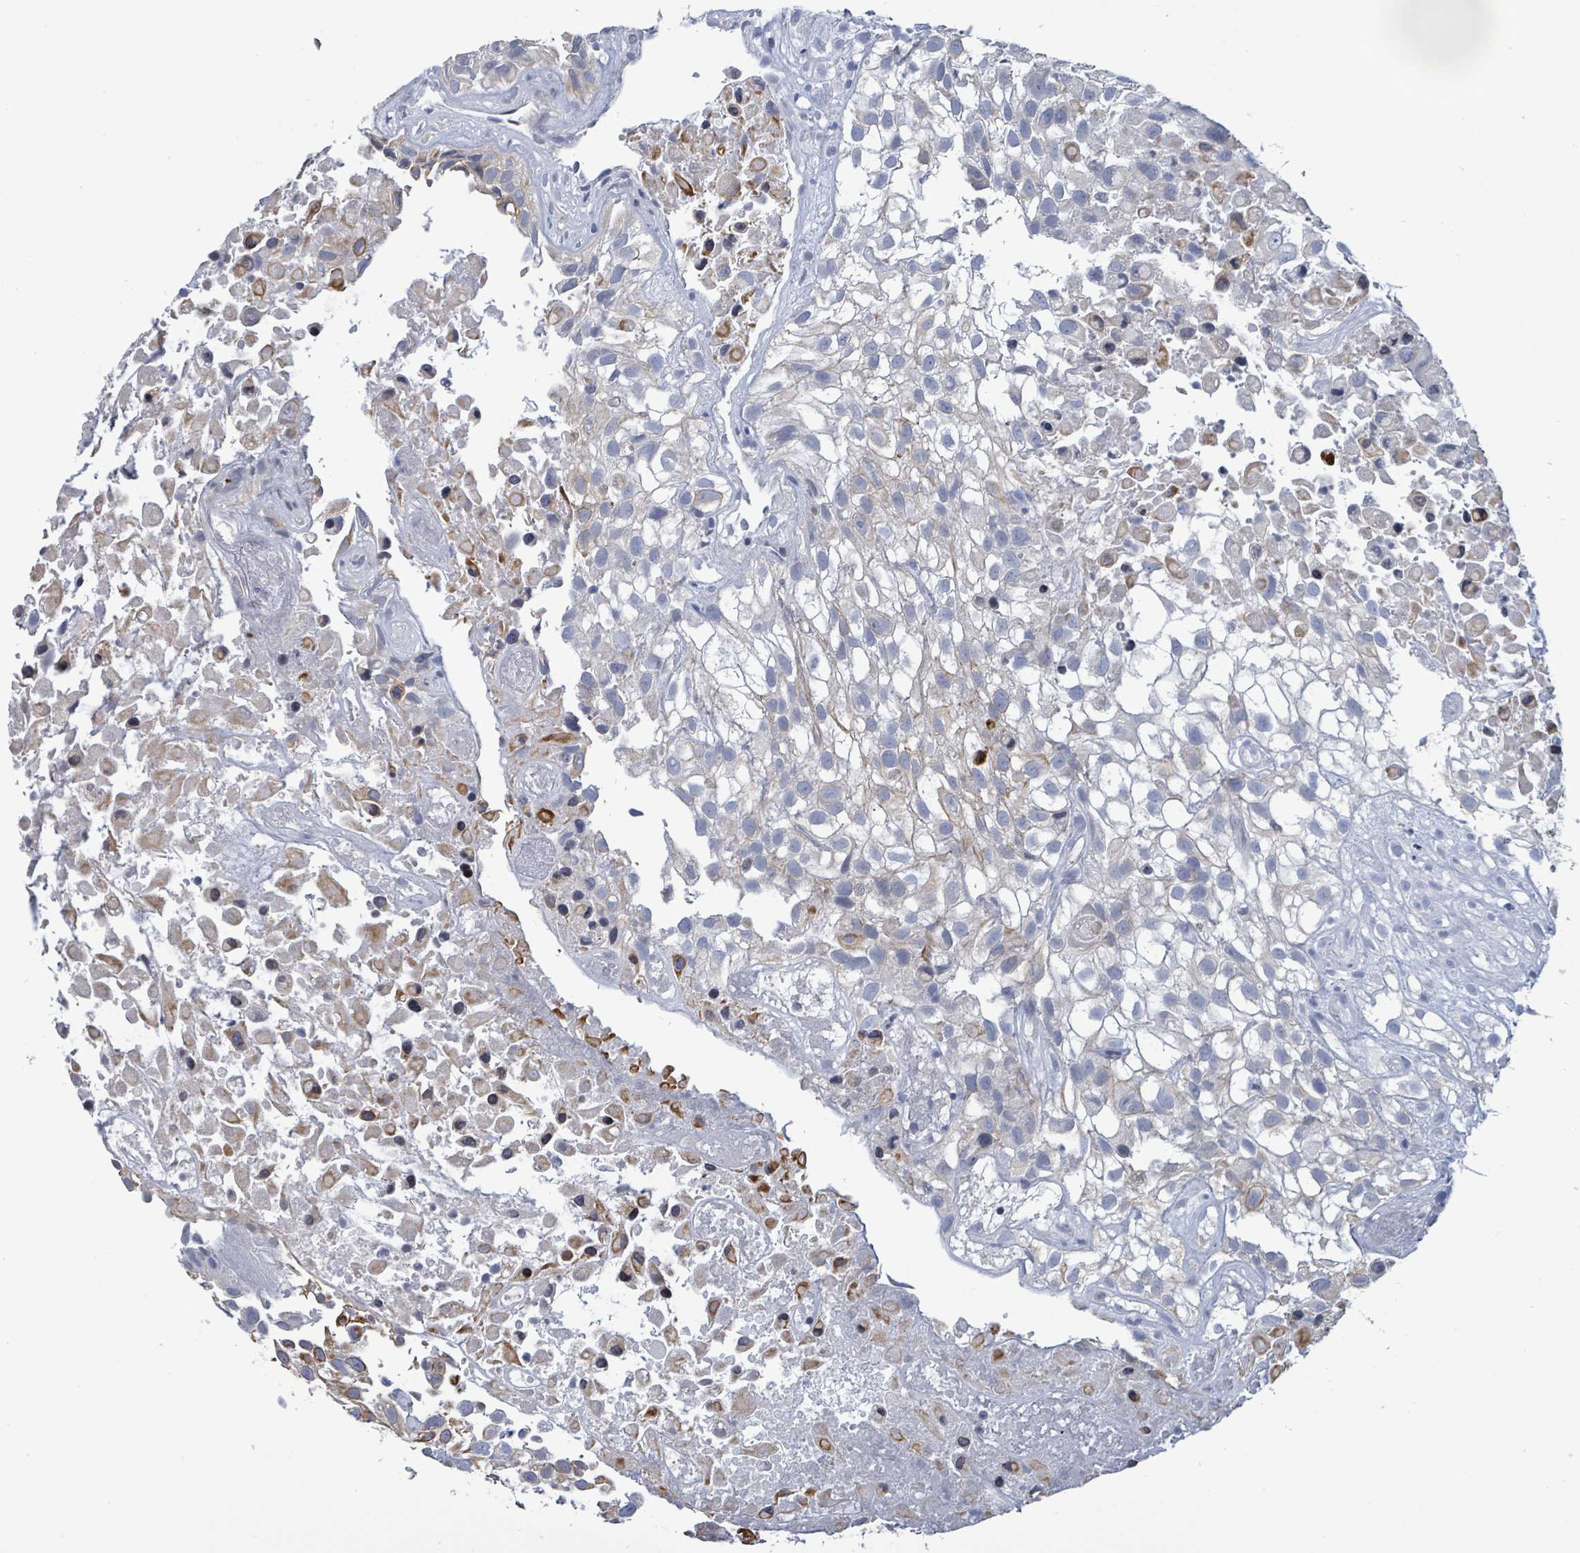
{"staining": {"intensity": "strong", "quantity": "<25%", "location": "cytoplasmic/membranous"}, "tissue": "urothelial cancer", "cell_type": "Tumor cells", "image_type": "cancer", "snomed": [{"axis": "morphology", "description": "Urothelial carcinoma, High grade"}, {"axis": "topography", "description": "Urinary bladder"}], "caption": "Immunohistochemical staining of urothelial cancer shows strong cytoplasmic/membranous protein expression in about <25% of tumor cells.", "gene": "NTN3", "patient": {"sex": "male", "age": 56}}